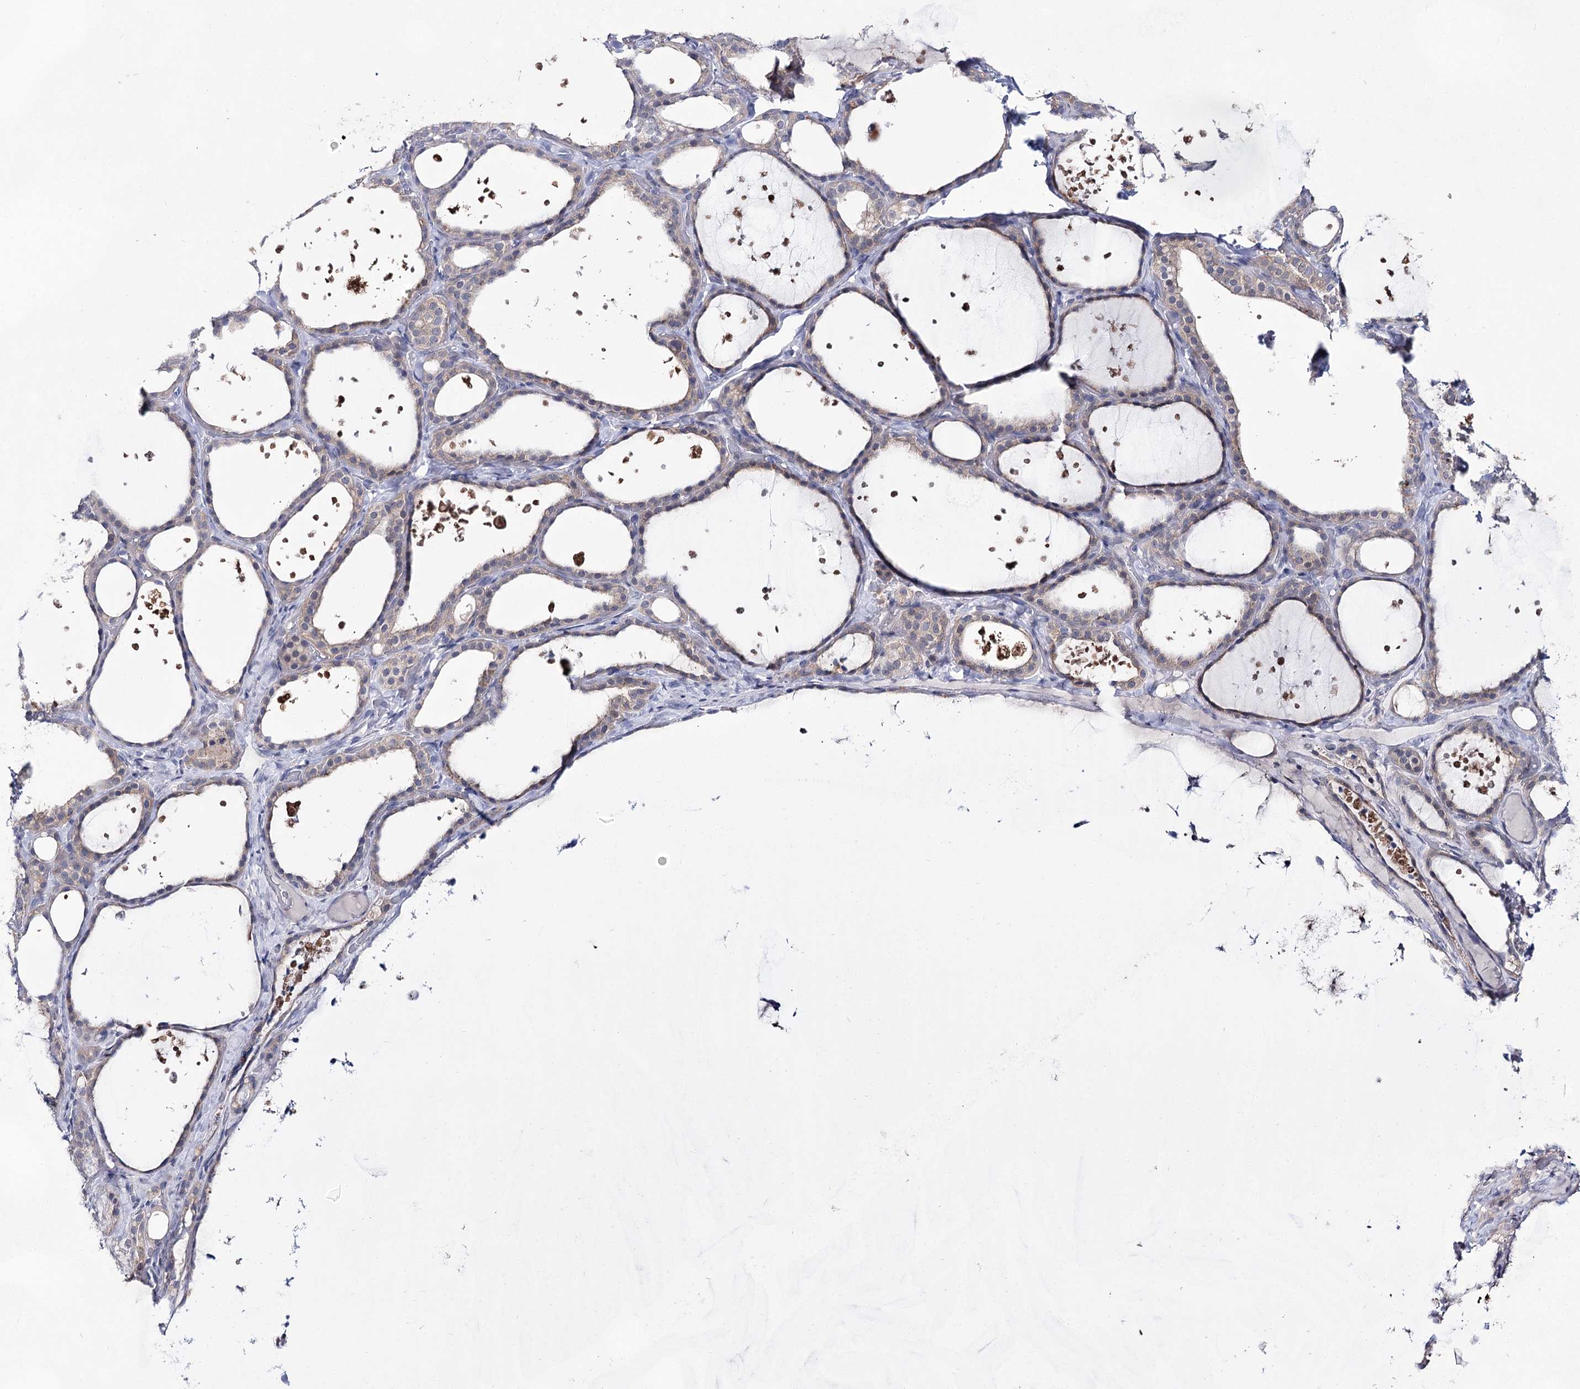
{"staining": {"intensity": "negative", "quantity": "none", "location": "none"}, "tissue": "thyroid gland", "cell_type": "Glandular cells", "image_type": "normal", "snomed": [{"axis": "morphology", "description": "Normal tissue, NOS"}, {"axis": "topography", "description": "Thyroid gland"}], "caption": "Glandular cells show no significant staining in unremarkable thyroid gland. Nuclei are stained in blue.", "gene": "UGDH", "patient": {"sex": "female", "age": 44}}